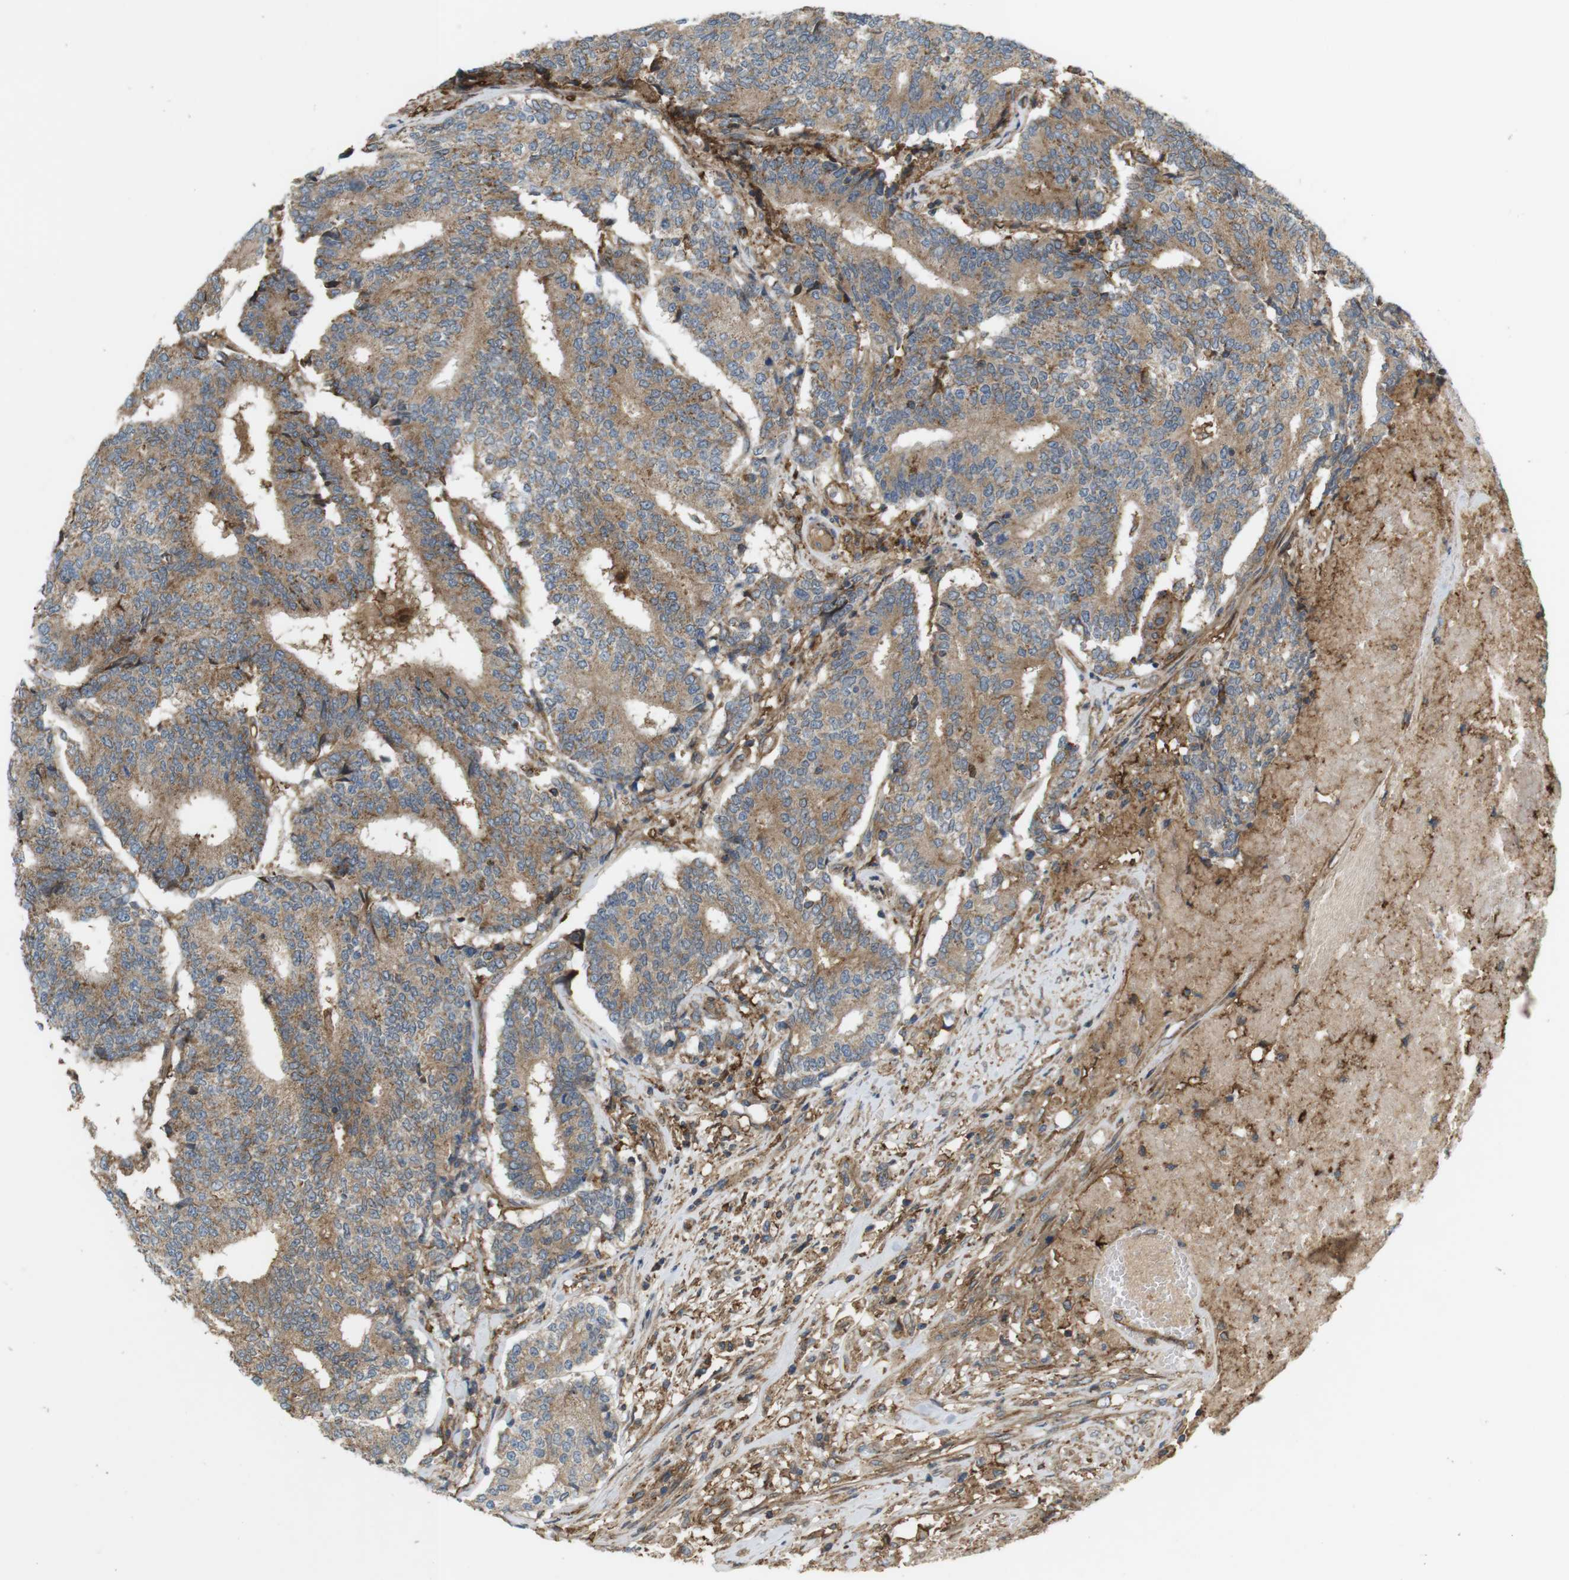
{"staining": {"intensity": "moderate", "quantity": ">75%", "location": "cytoplasmic/membranous"}, "tissue": "prostate cancer", "cell_type": "Tumor cells", "image_type": "cancer", "snomed": [{"axis": "morphology", "description": "Normal tissue, NOS"}, {"axis": "morphology", "description": "Adenocarcinoma, High grade"}, {"axis": "topography", "description": "Prostate"}, {"axis": "topography", "description": "Seminal veicle"}], "caption": "Prostate cancer stained with a brown dye demonstrates moderate cytoplasmic/membranous positive expression in approximately >75% of tumor cells.", "gene": "DDAH2", "patient": {"sex": "male", "age": 55}}